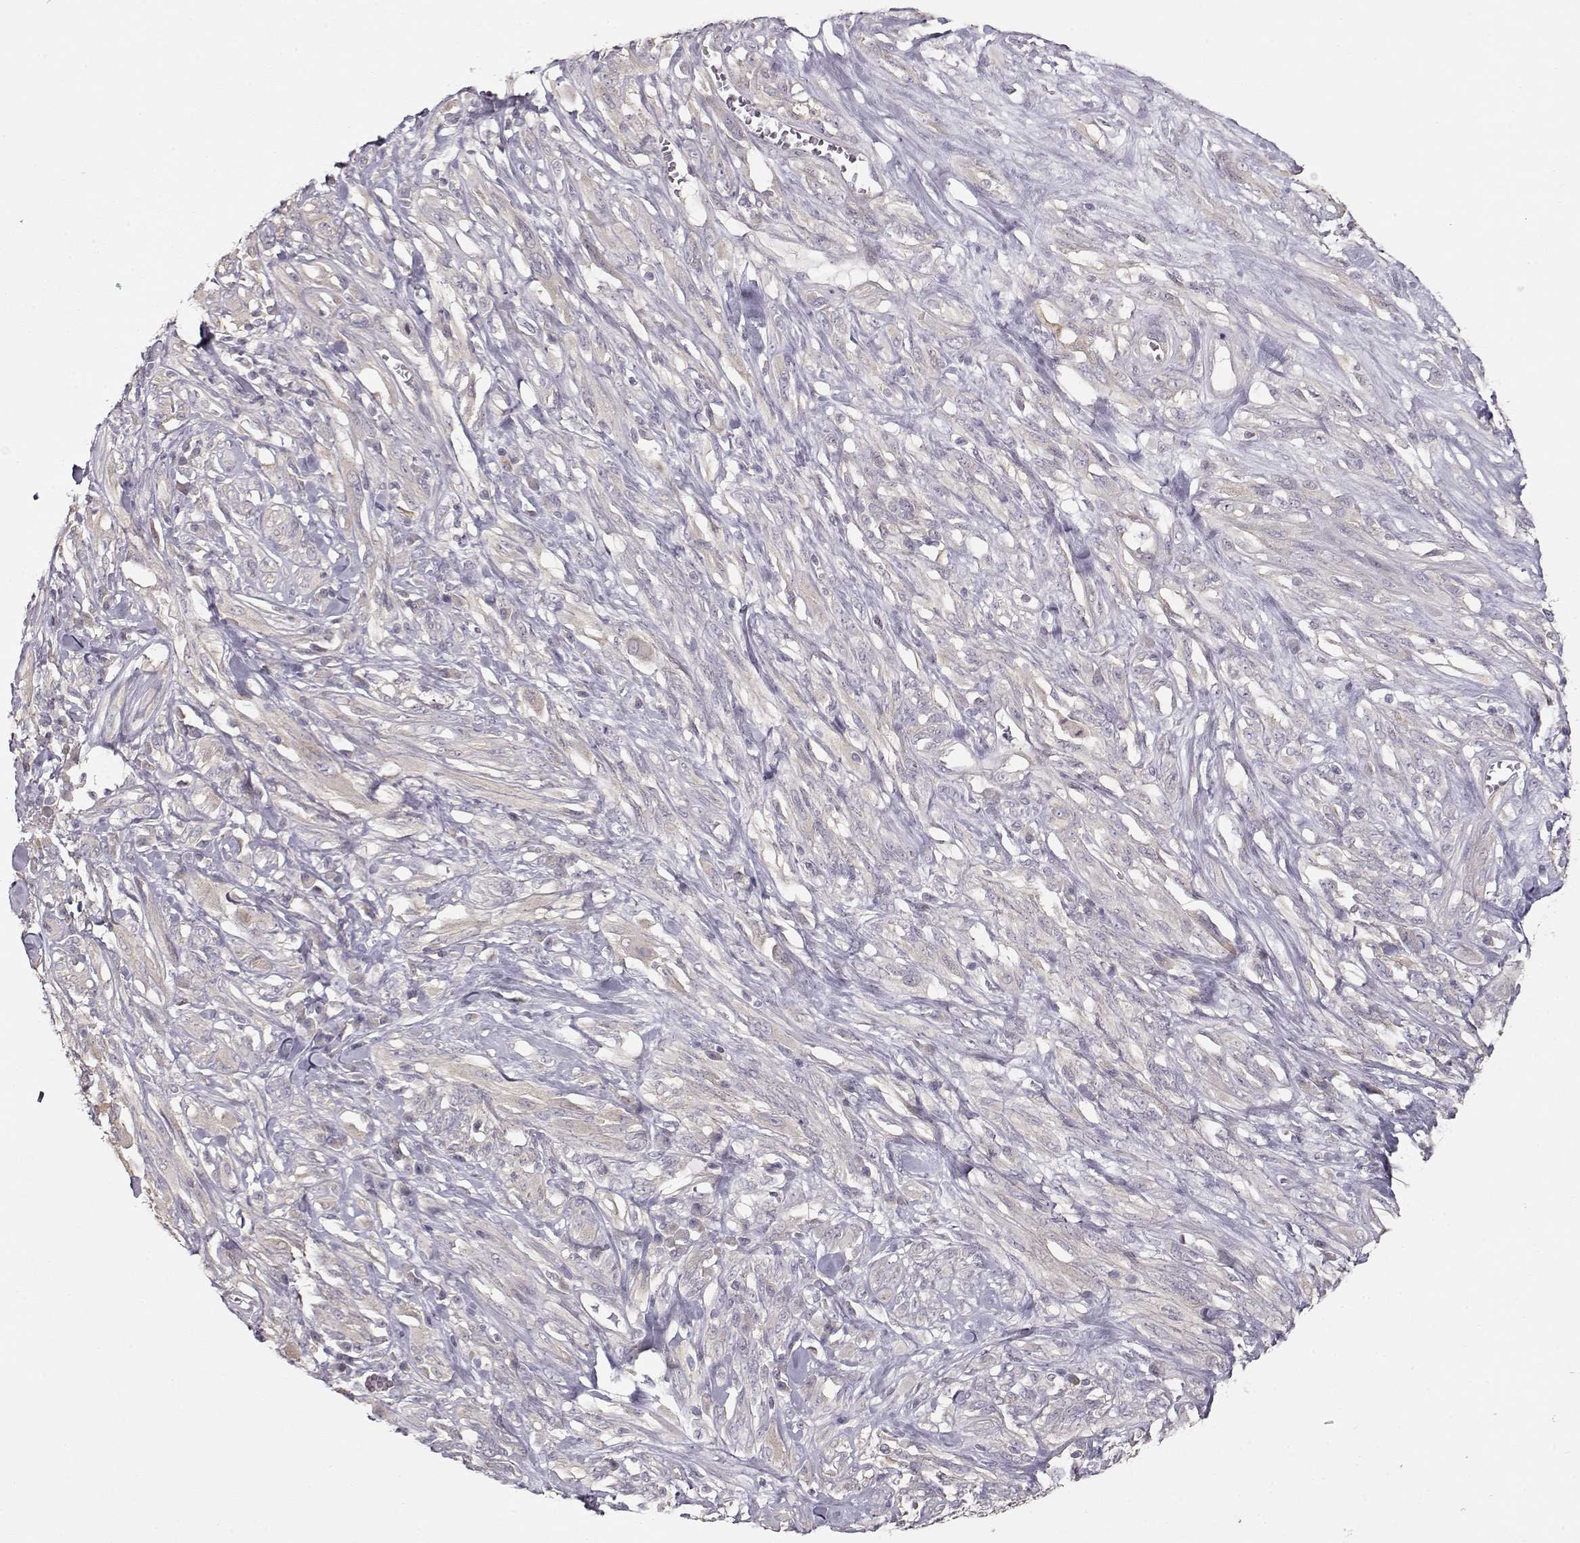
{"staining": {"intensity": "negative", "quantity": "none", "location": "none"}, "tissue": "melanoma", "cell_type": "Tumor cells", "image_type": "cancer", "snomed": [{"axis": "morphology", "description": "Malignant melanoma, NOS"}, {"axis": "topography", "description": "Skin"}], "caption": "IHC of malignant melanoma demonstrates no staining in tumor cells.", "gene": "ARHGAP8", "patient": {"sex": "female", "age": 91}}